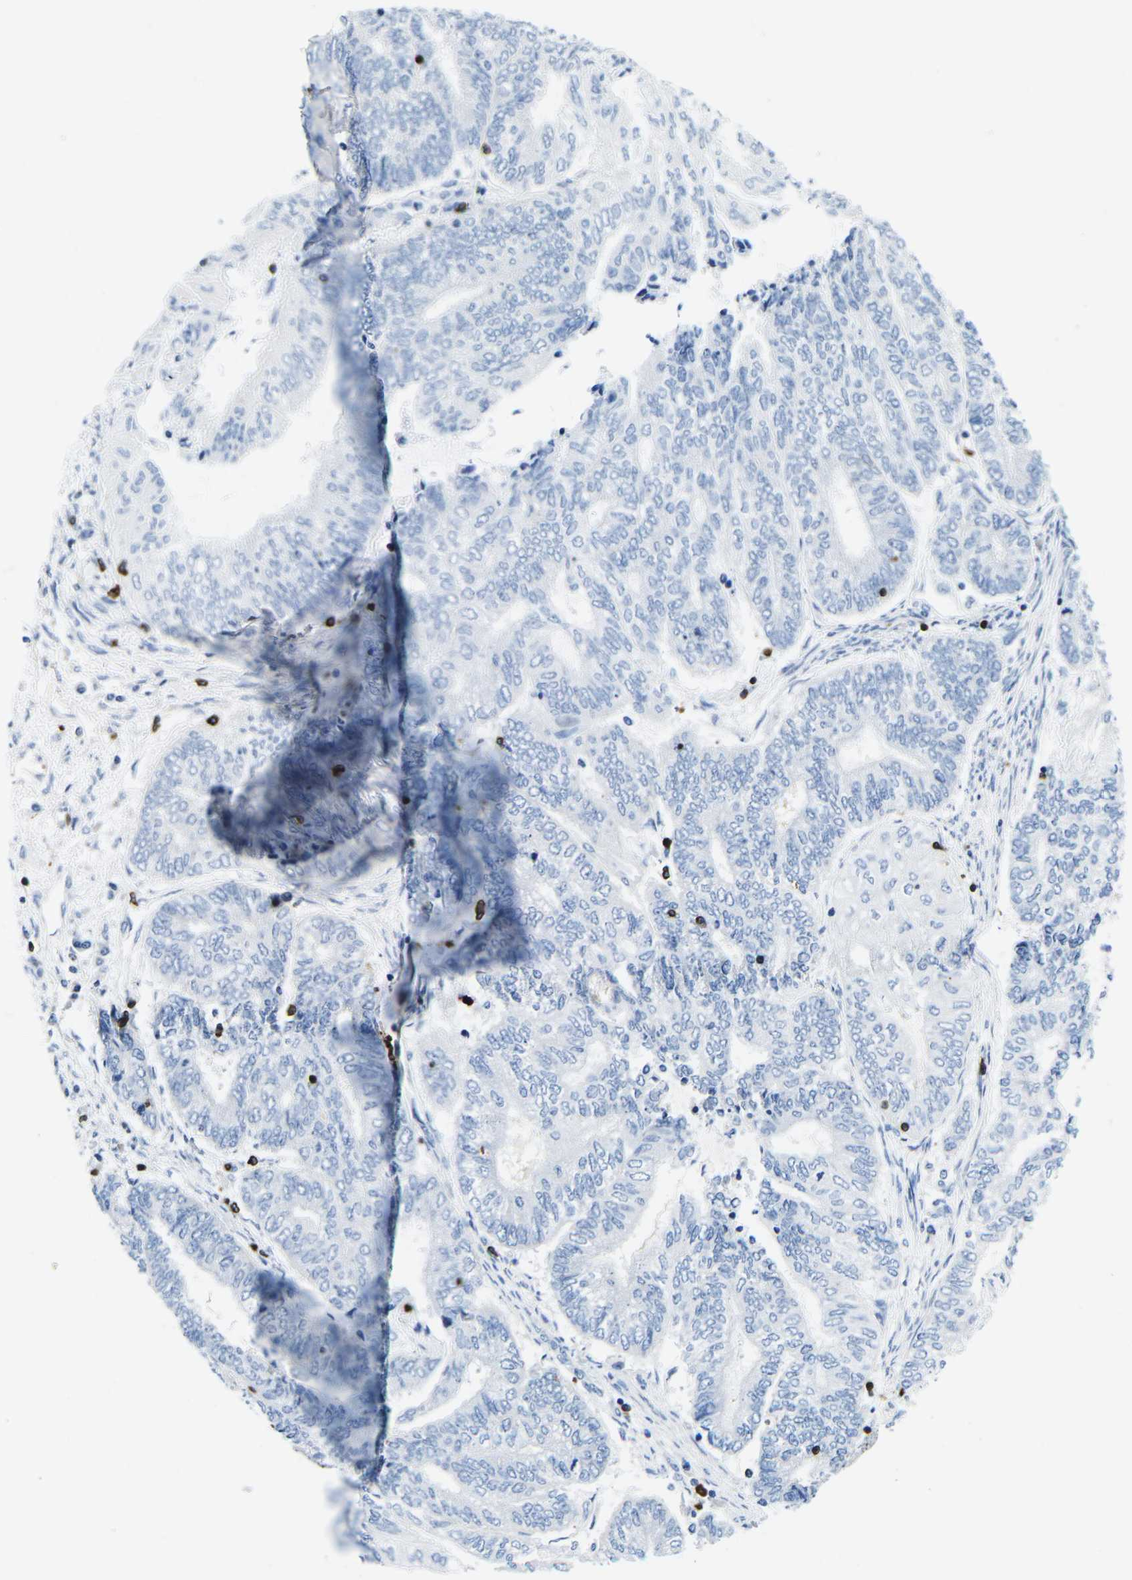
{"staining": {"intensity": "negative", "quantity": "none", "location": "none"}, "tissue": "endometrial cancer", "cell_type": "Tumor cells", "image_type": "cancer", "snomed": [{"axis": "morphology", "description": "Adenocarcinoma, NOS"}, {"axis": "topography", "description": "Uterus"}, {"axis": "topography", "description": "Endometrium"}], "caption": "Immunohistochemistry micrograph of human adenocarcinoma (endometrial) stained for a protein (brown), which displays no expression in tumor cells.", "gene": "CTSW", "patient": {"sex": "female", "age": 70}}